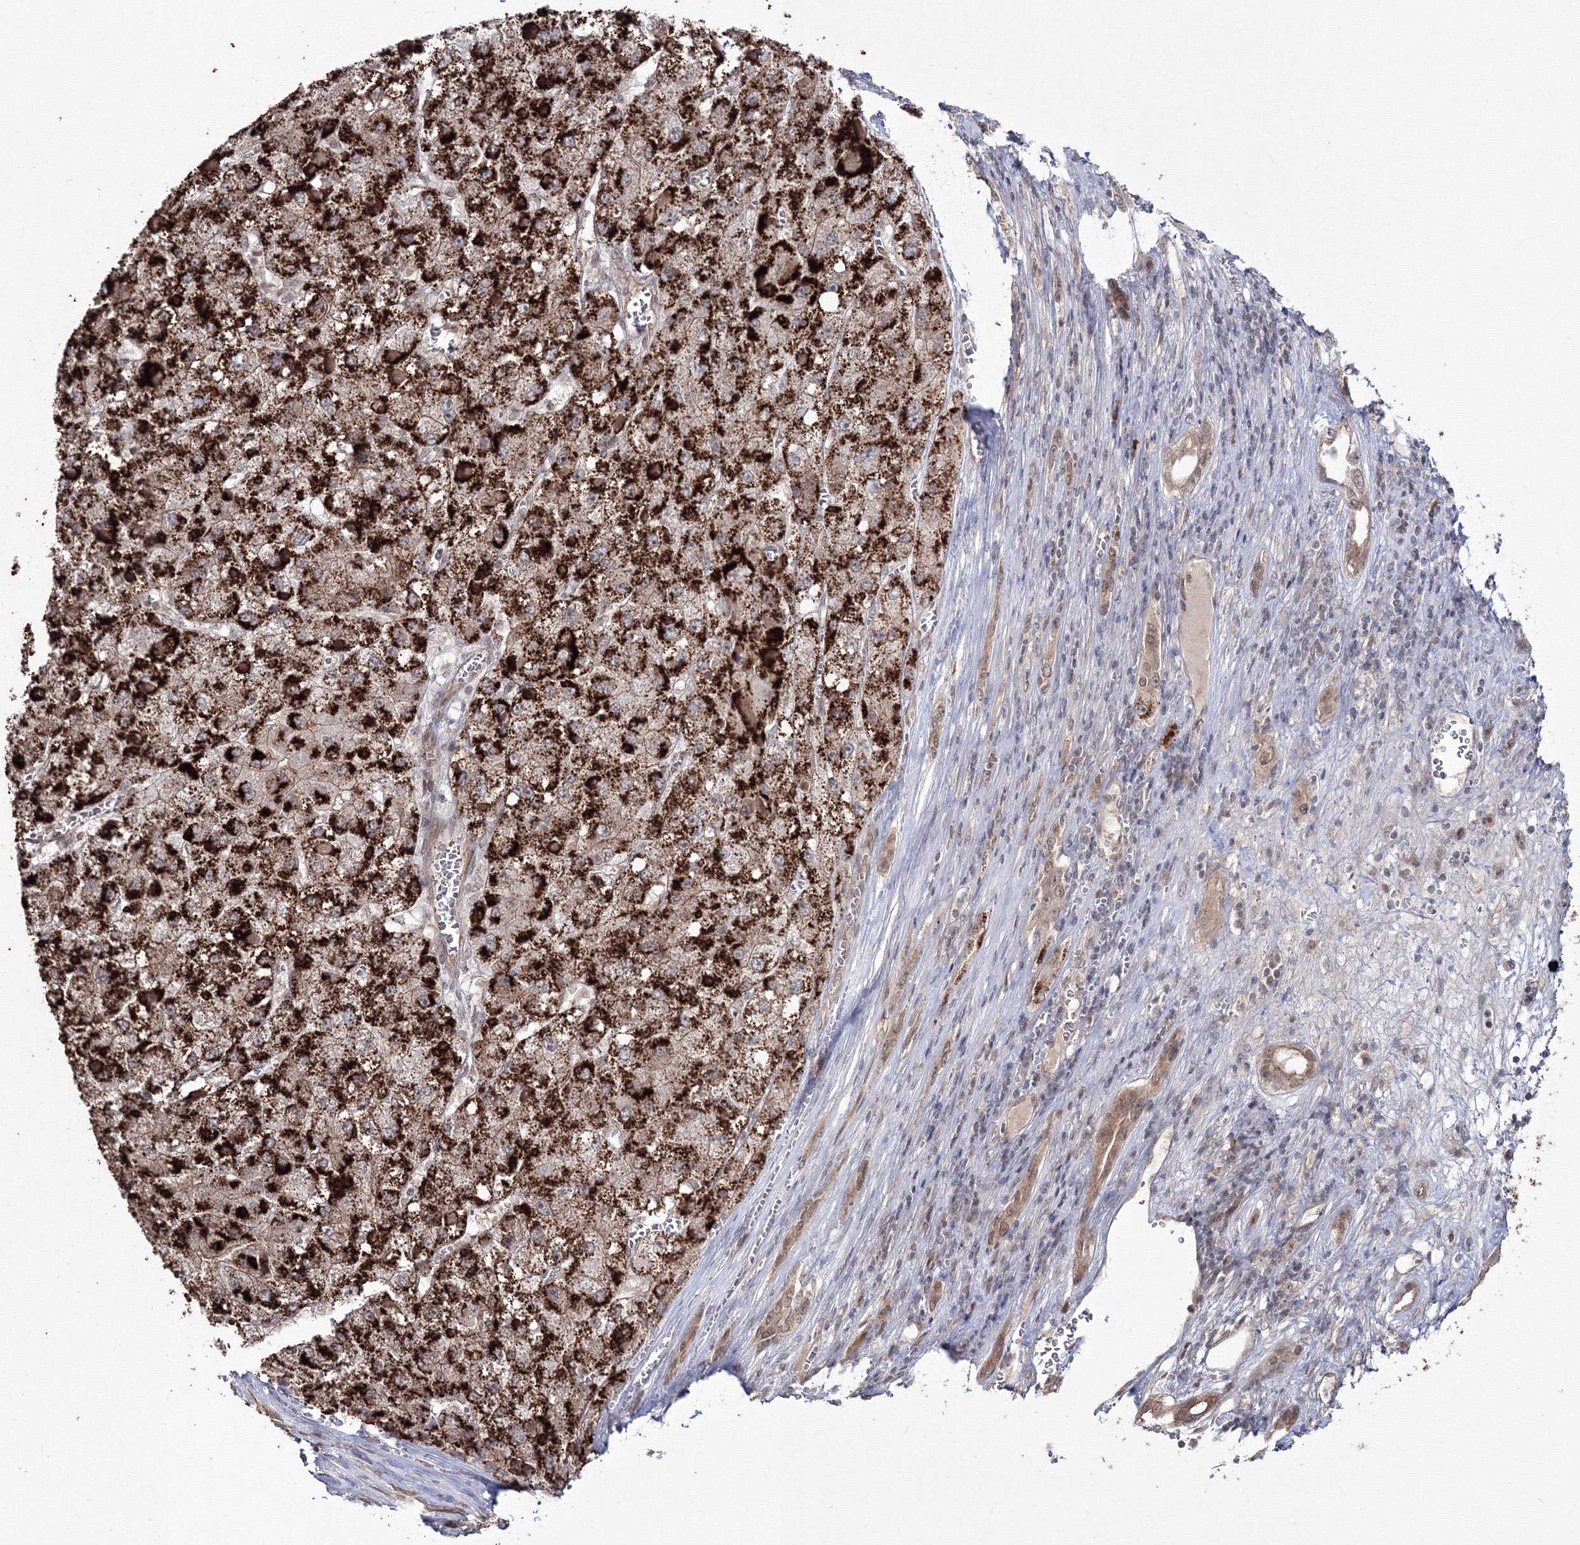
{"staining": {"intensity": "strong", "quantity": ">75%", "location": "cytoplasmic/membranous"}, "tissue": "liver cancer", "cell_type": "Tumor cells", "image_type": "cancer", "snomed": [{"axis": "morphology", "description": "Carcinoma, Hepatocellular, NOS"}, {"axis": "topography", "description": "Liver"}], "caption": "Immunohistochemical staining of human liver cancer displays high levels of strong cytoplasmic/membranous positivity in about >75% of tumor cells.", "gene": "ZFAND6", "patient": {"sex": "female", "age": 73}}